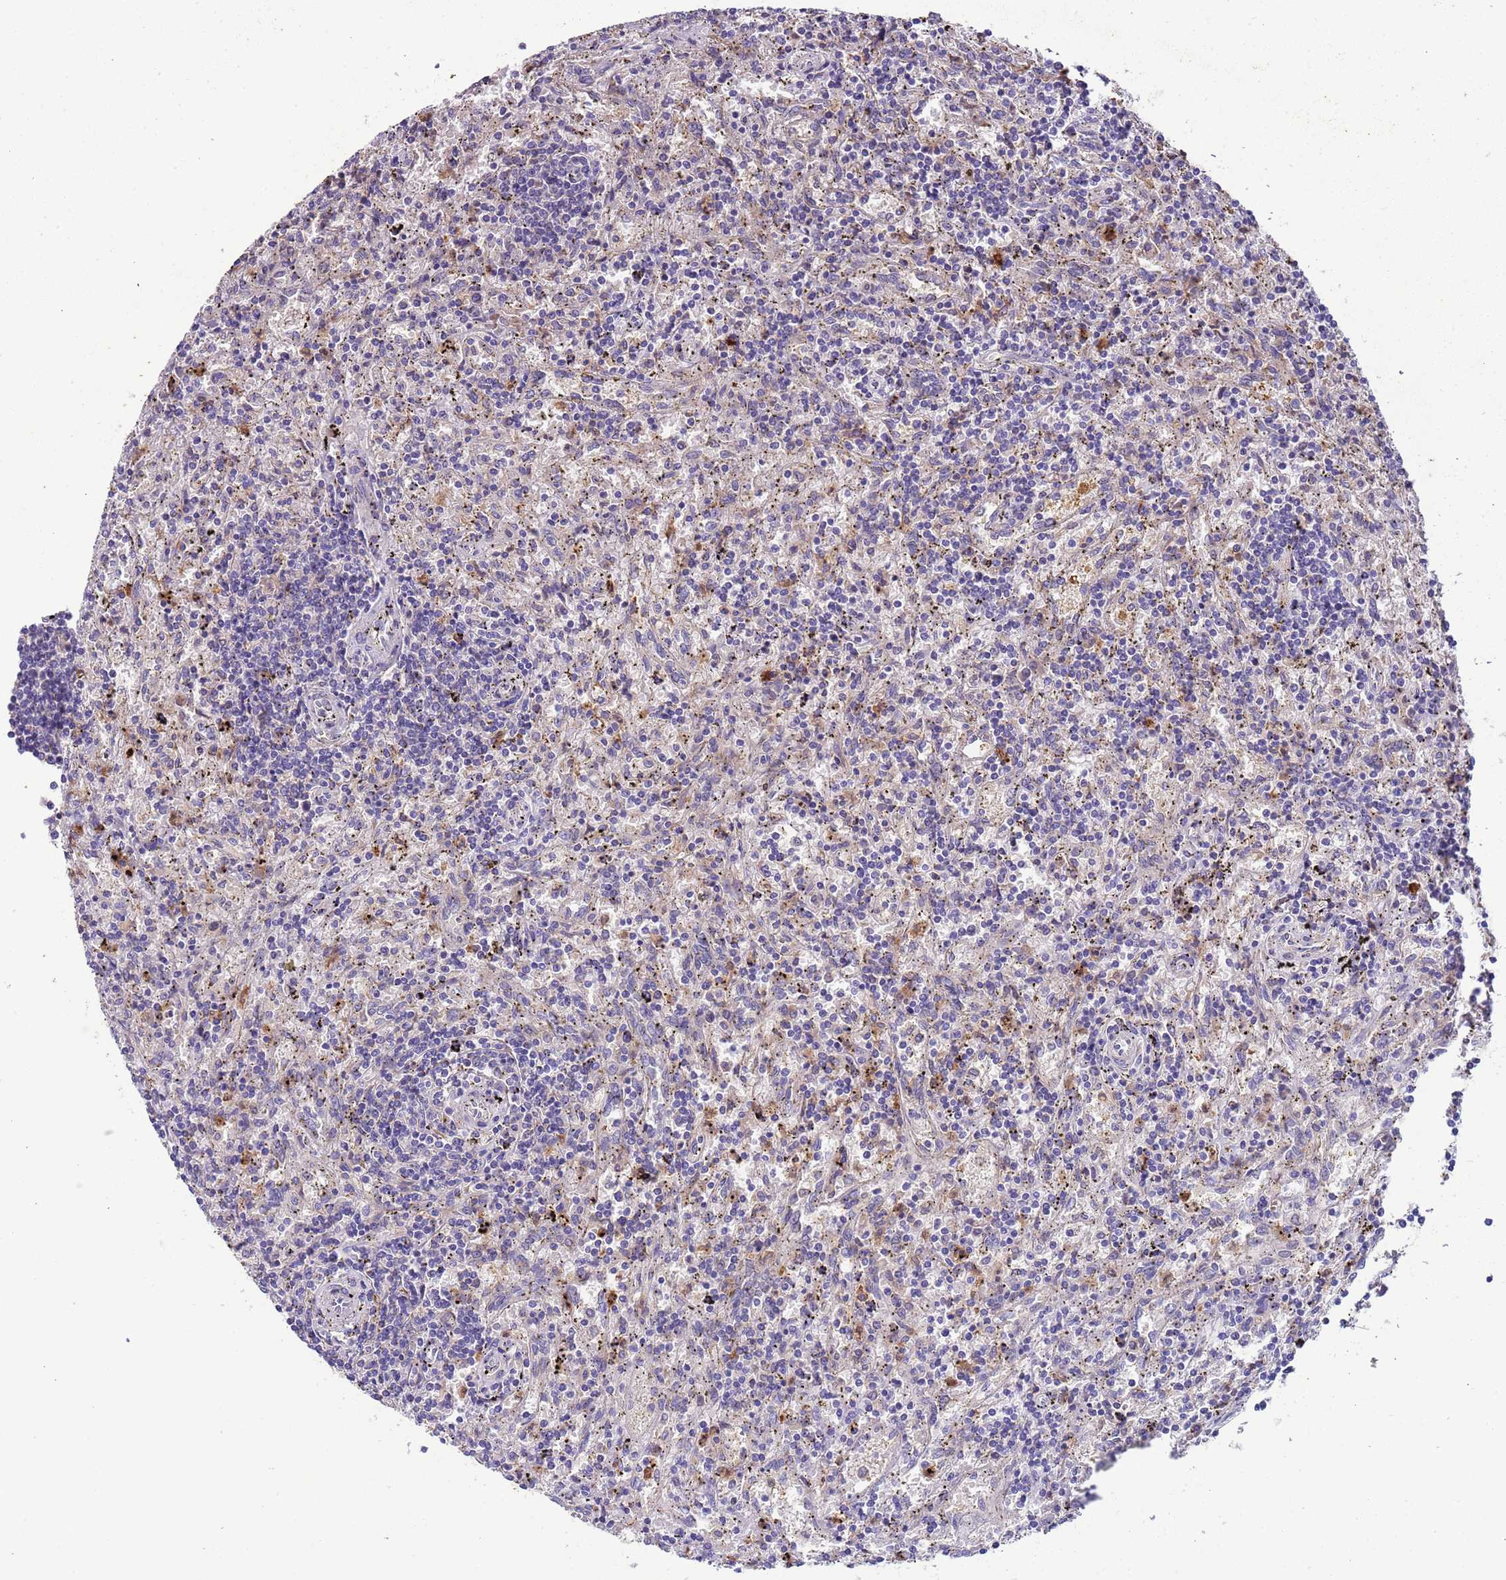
{"staining": {"intensity": "negative", "quantity": "none", "location": "none"}, "tissue": "lymphoma", "cell_type": "Tumor cells", "image_type": "cancer", "snomed": [{"axis": "morphology", "description": "Malignant lymphoma, non-Hodgkin's type, Low grade"}, {"axis": "topography", "description": "Spleen"}], "caption": "High magnification brightfield microscopy of lymphoma stained with DAB (3,3'-diaminobenzidine) (brown) and counterstained with hematoxylin (blue): tumor cells show no significant positivity. (DAB immunohistochemistry visualized using brightfield microscopy, high magnification).", "gene": "PAQR7", "patient": {"sex": "male", "age": 76}}